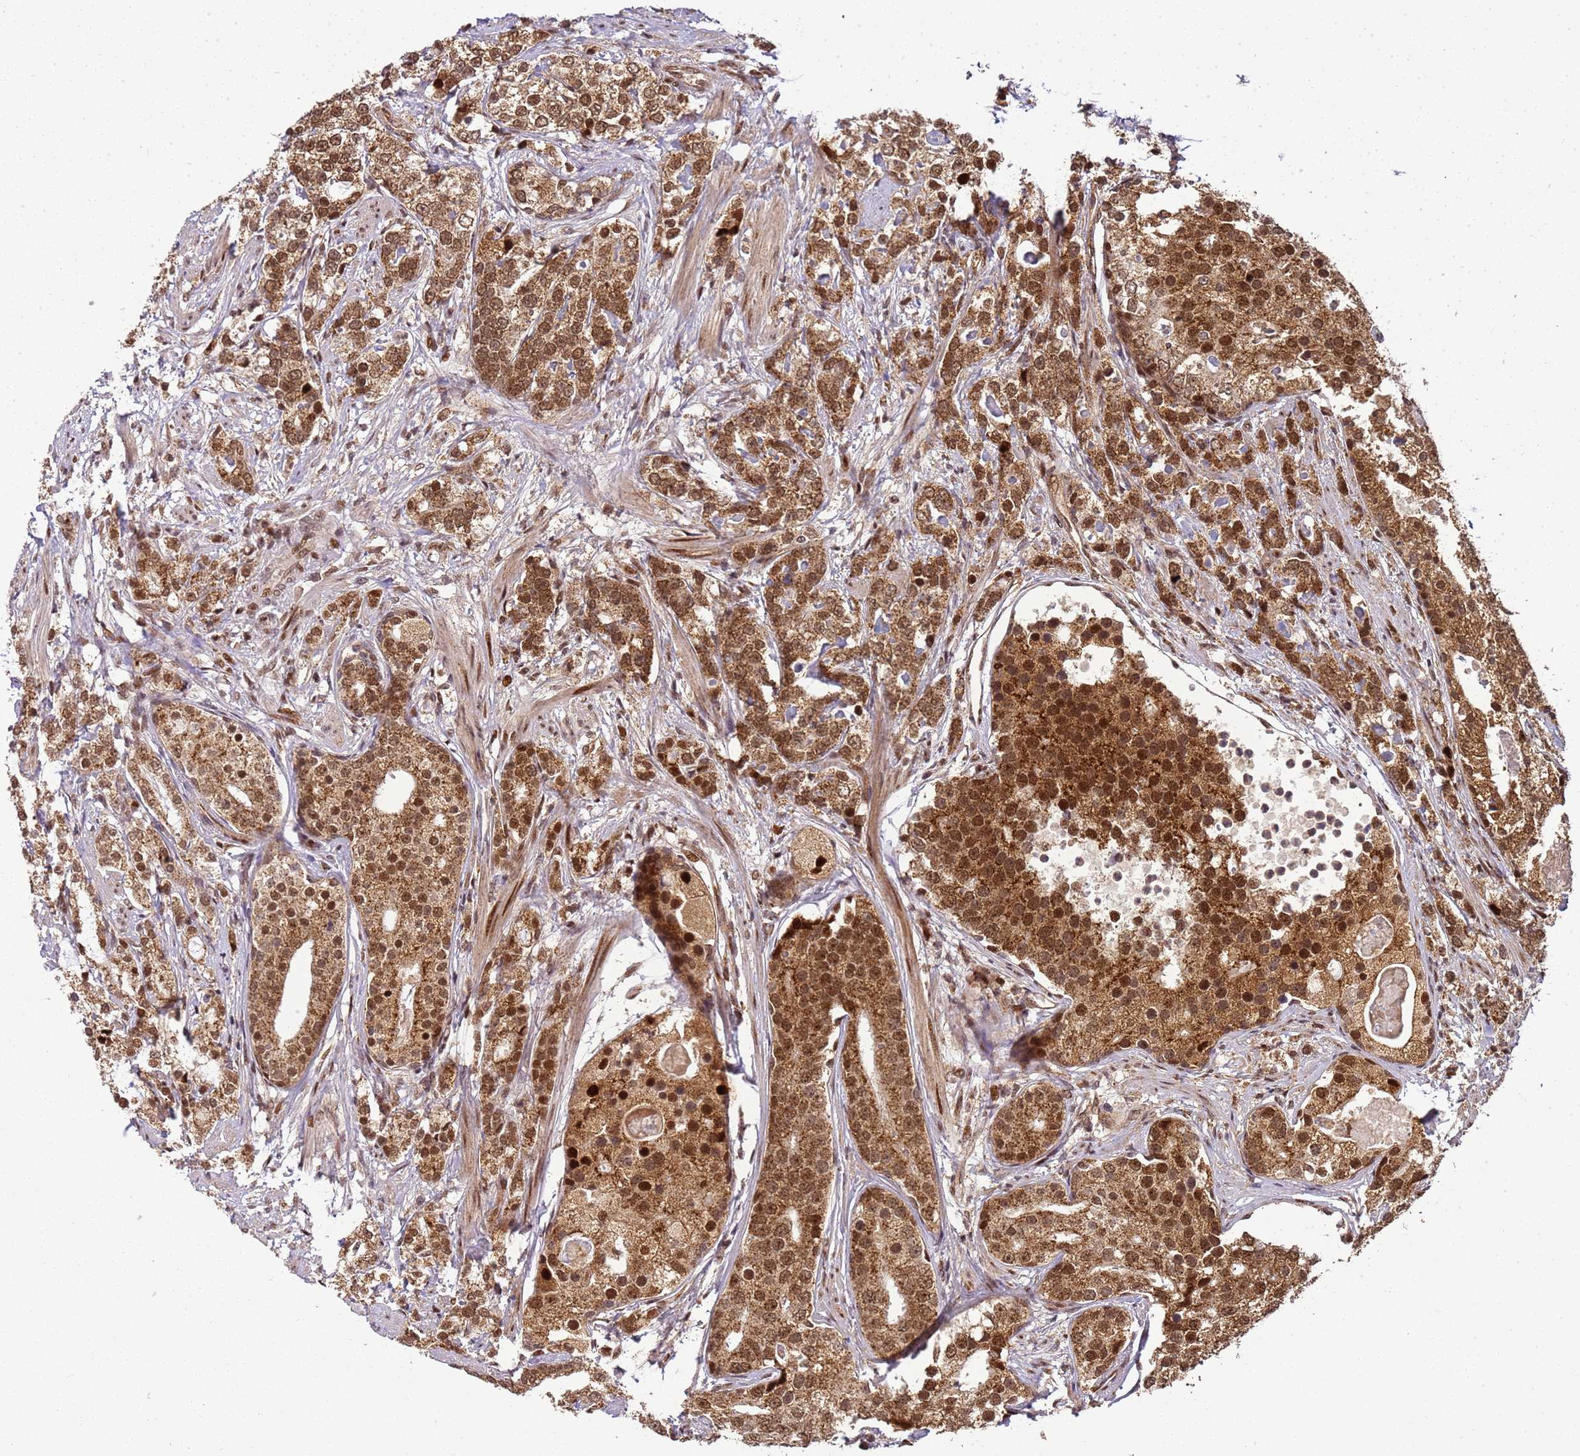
{"staining": {"intensity": "moderate", "quantity": ">75%", "location": "cytoplasmic/membranous,nuclear"}, "tissue": "prostate cancer", "cell_type": "Tumor cells", "image_type": "cancer", "snomed": [{"axis": "morphology", "description": "Adenocarcinoma, High grade"}, {"axis": "topography", "description": "Prostate"}], "caption": "IHC (DAB) staining of human high-grade adenocarcinoma (prostate) shows moderate cytoplasmic/membranous and nuclear protein expression in about >75% of tumor cells.", "gene": "PEX14", "patient": {"sex": "male", "age": 69}}